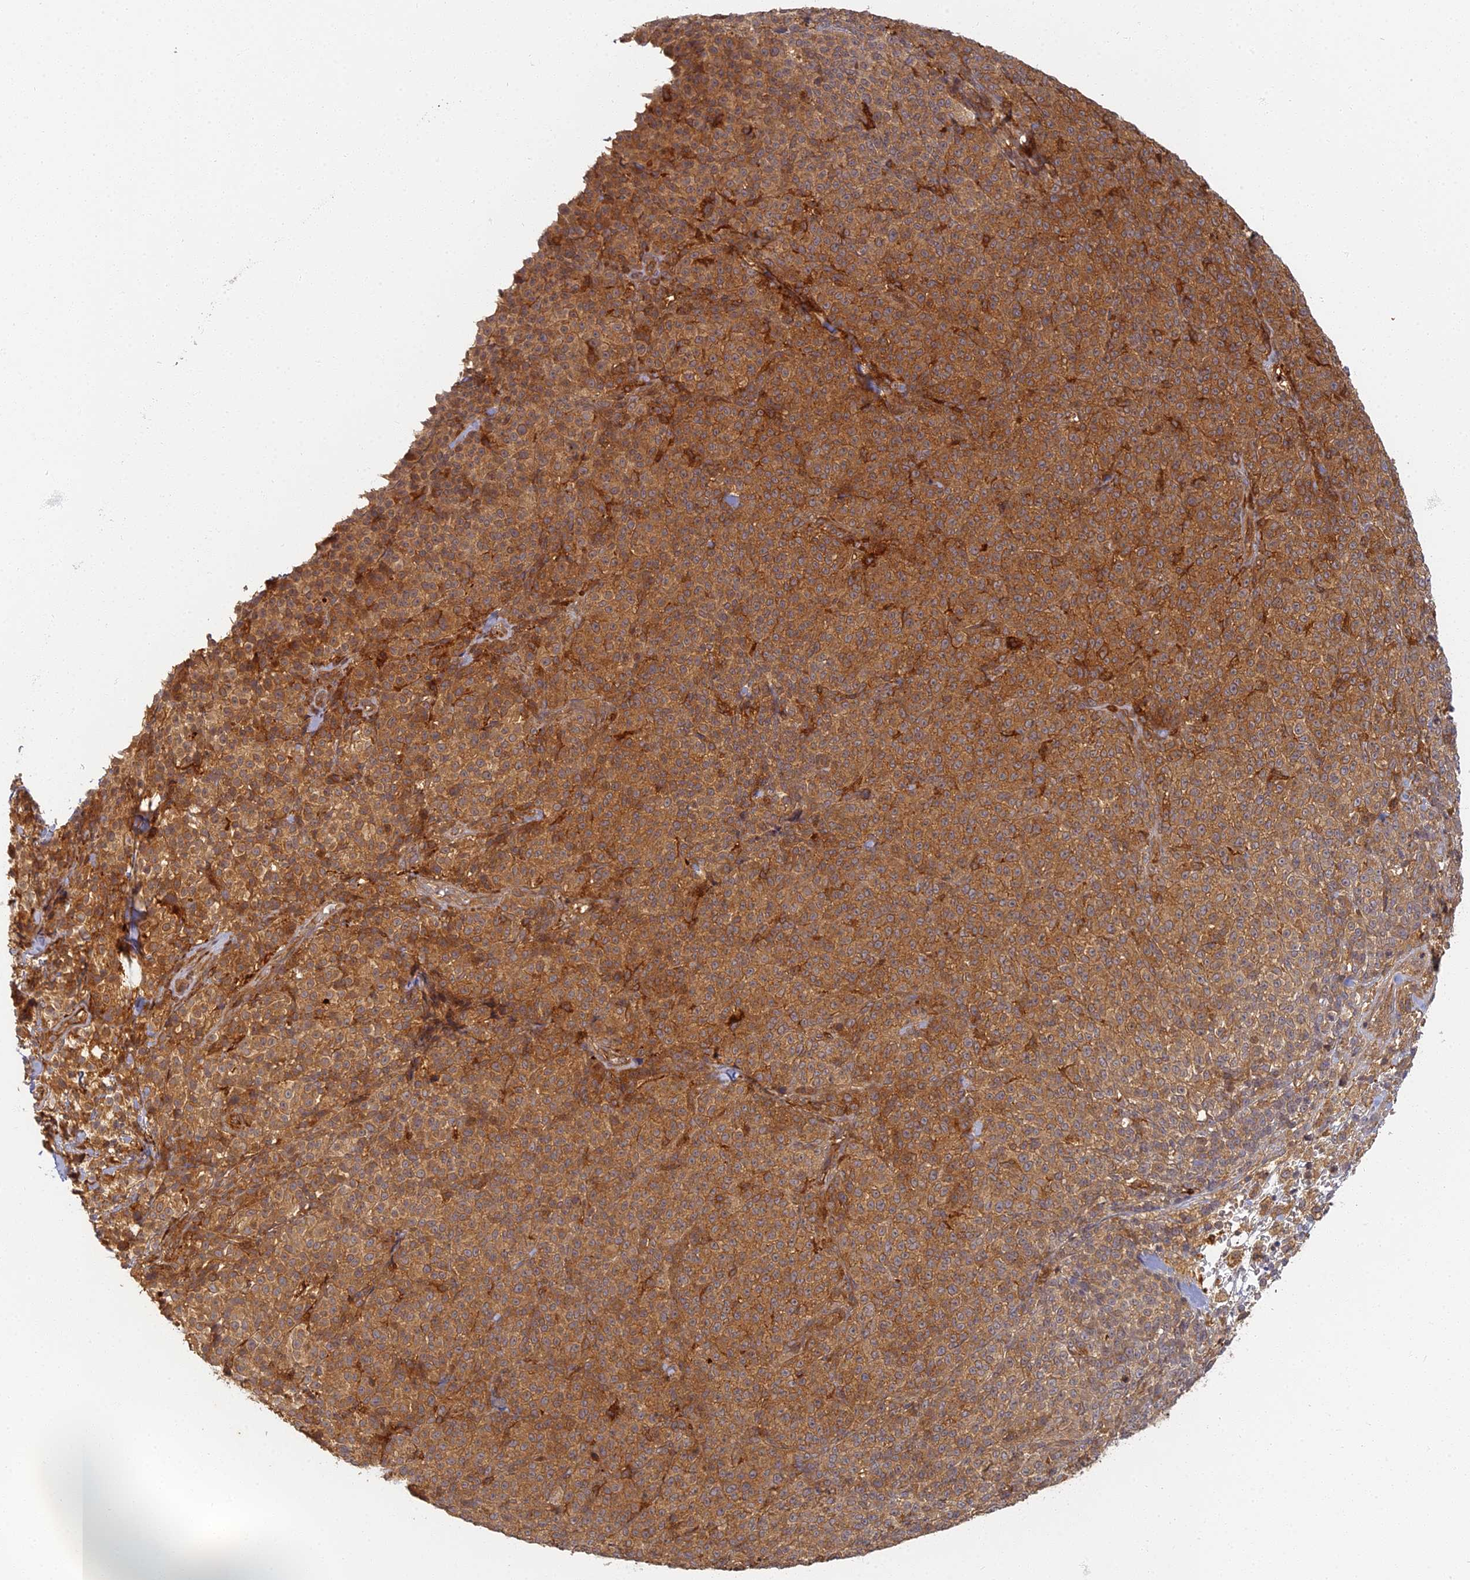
{"staining": {"intensity": "strong", "quantity": ">75%", "location": "cytoplasmic/membranous"}, "tissue": "melanoma", "cell_type": "Tumor cells", "image_type": "cancer", "snomed": [{"axis": "morphology", "description": "Normal tissue, NOS"}, {"axis": "morphology", "description": "Malignant melanoma, NOS"}, {"axis": "topography", "description": "Skin"}], "caption": "Immunohistochemical staining of melanoma displays strong cytoplasmic/membranous protein staining in about >75% of tumor cells.", "gene": "INO80D", "patient": {"sex": "female", "age": 34}}